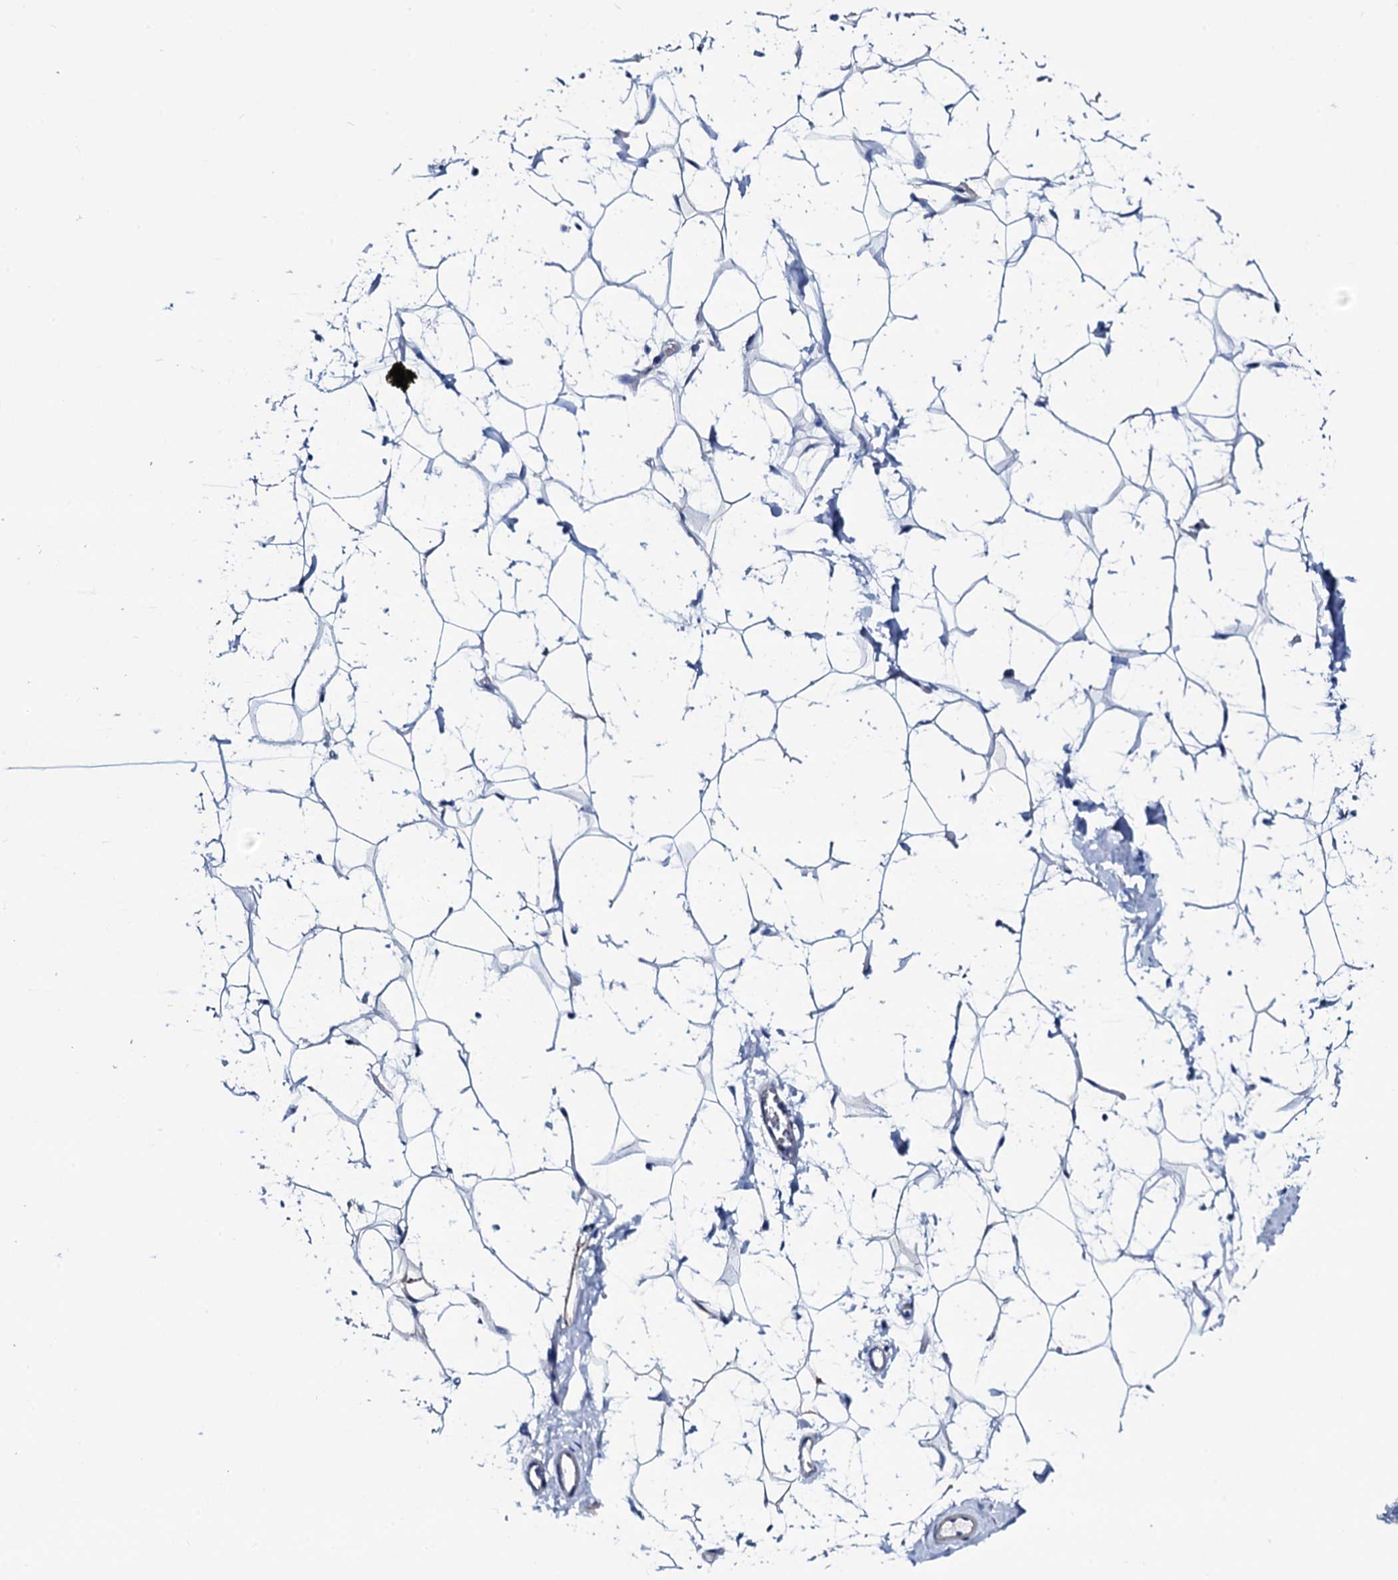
{"staining": {"intensity": "negative", "quantity": "none", "location": "none"}, "tissue": "adipose tissue", "cell_type": "Adipocytes", "image_type": "normal", "snomed": [{"axis": "morphology", "description": "Normal tissue, NOS"}, {"axis": "topography", "description": "Breast"}], "caption": "This is an IHC image of unremarkable human adipose tissue. There is no staining in adipocytes.", "gene": "GYS2", "patient": {"sex": "female", "age": 26}}